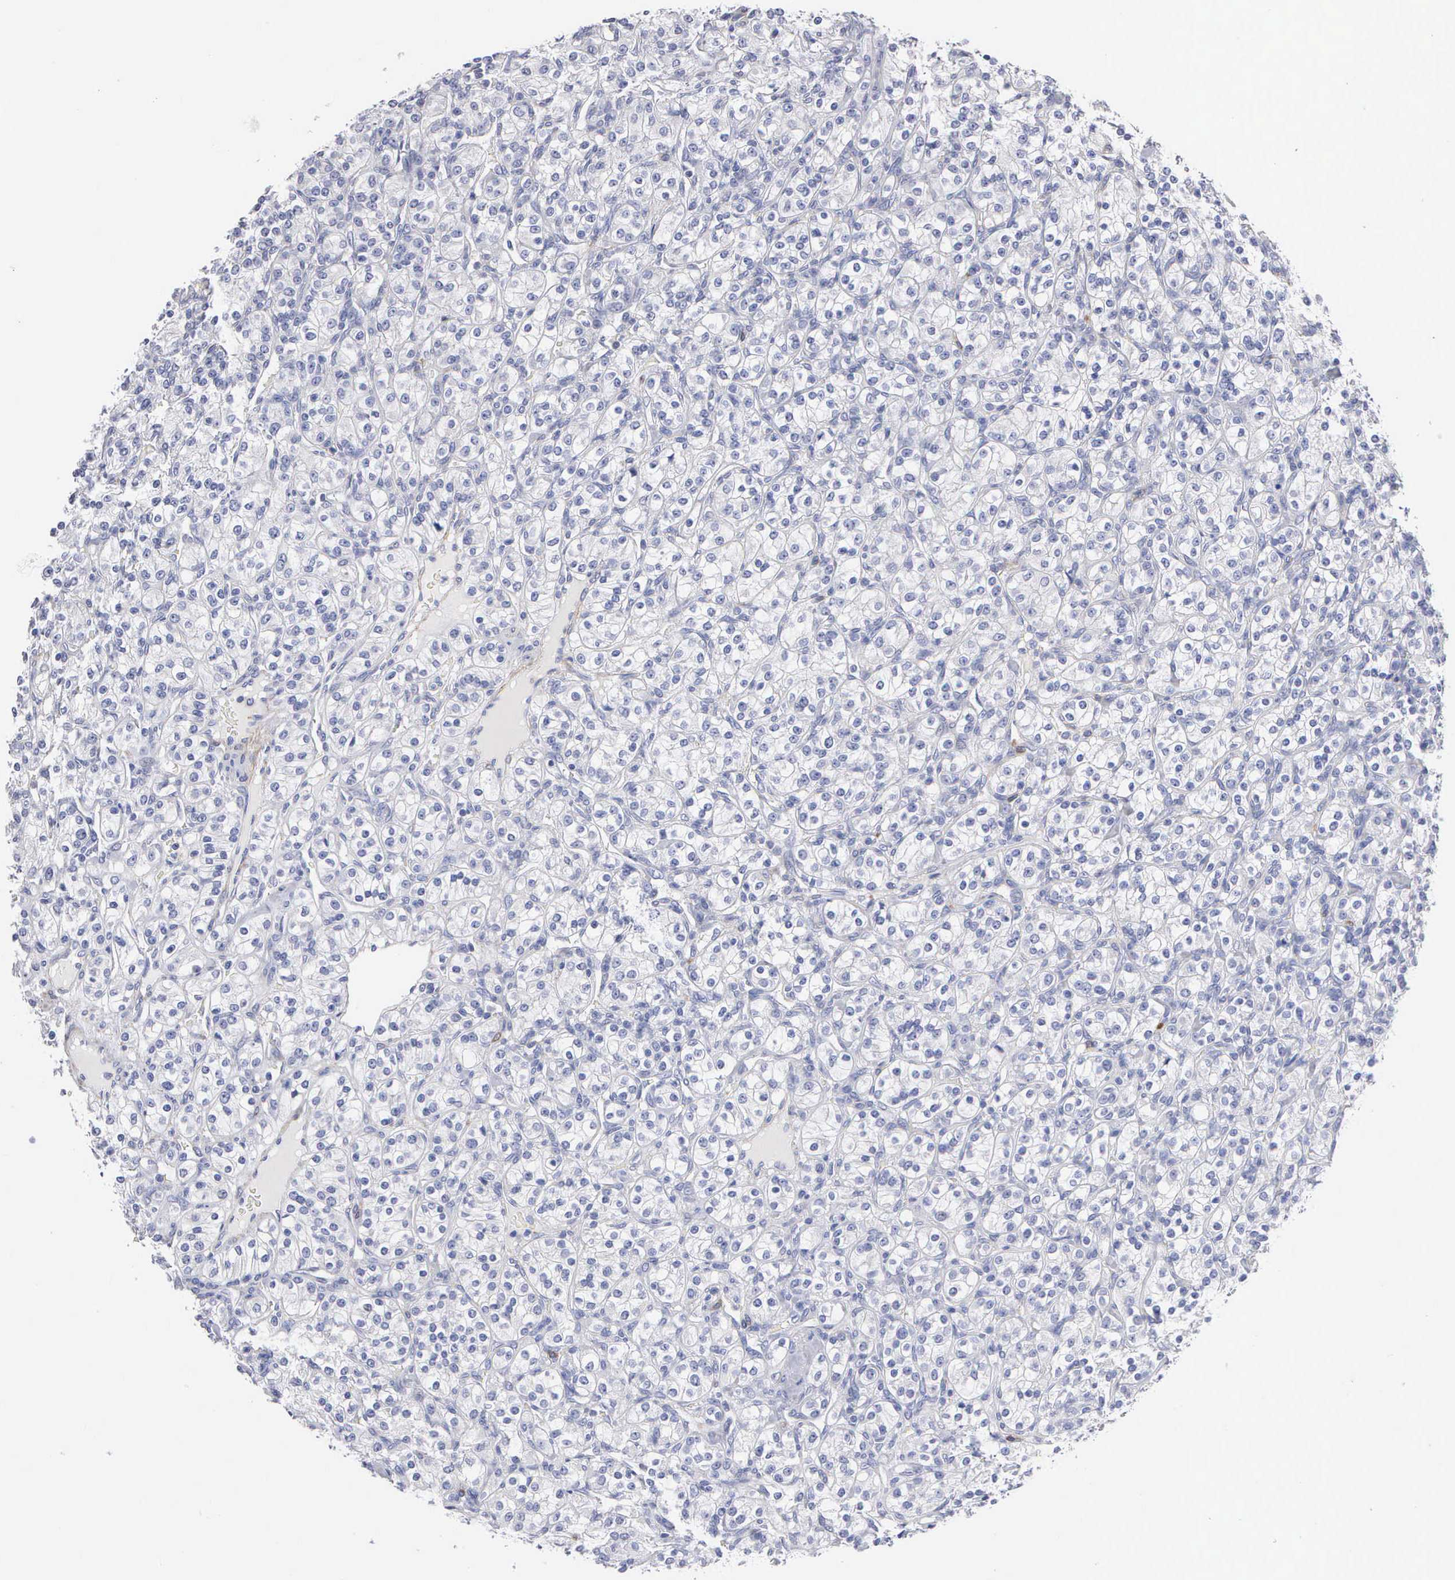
{"staining": {"intensity": "negative", "quantity": "none", "location": "none"}, "tissue": "renal cancer", "cell_type": "Tumor cells", "image_type": "cancer", "snomed": [{"axis": "morphology", "description": "Adenocarcinoma, NOS"}, {"axis": "topography", "description": "Kidney"}], "caption": "Protein analysis of renal adenocarcinoma displays no significant staining in tumor cells. (DAB IHC visualized using brightfield microscopy, high magnification).", "gene": "ELFN2", "patient": {"sex": "male", "age": 77}}